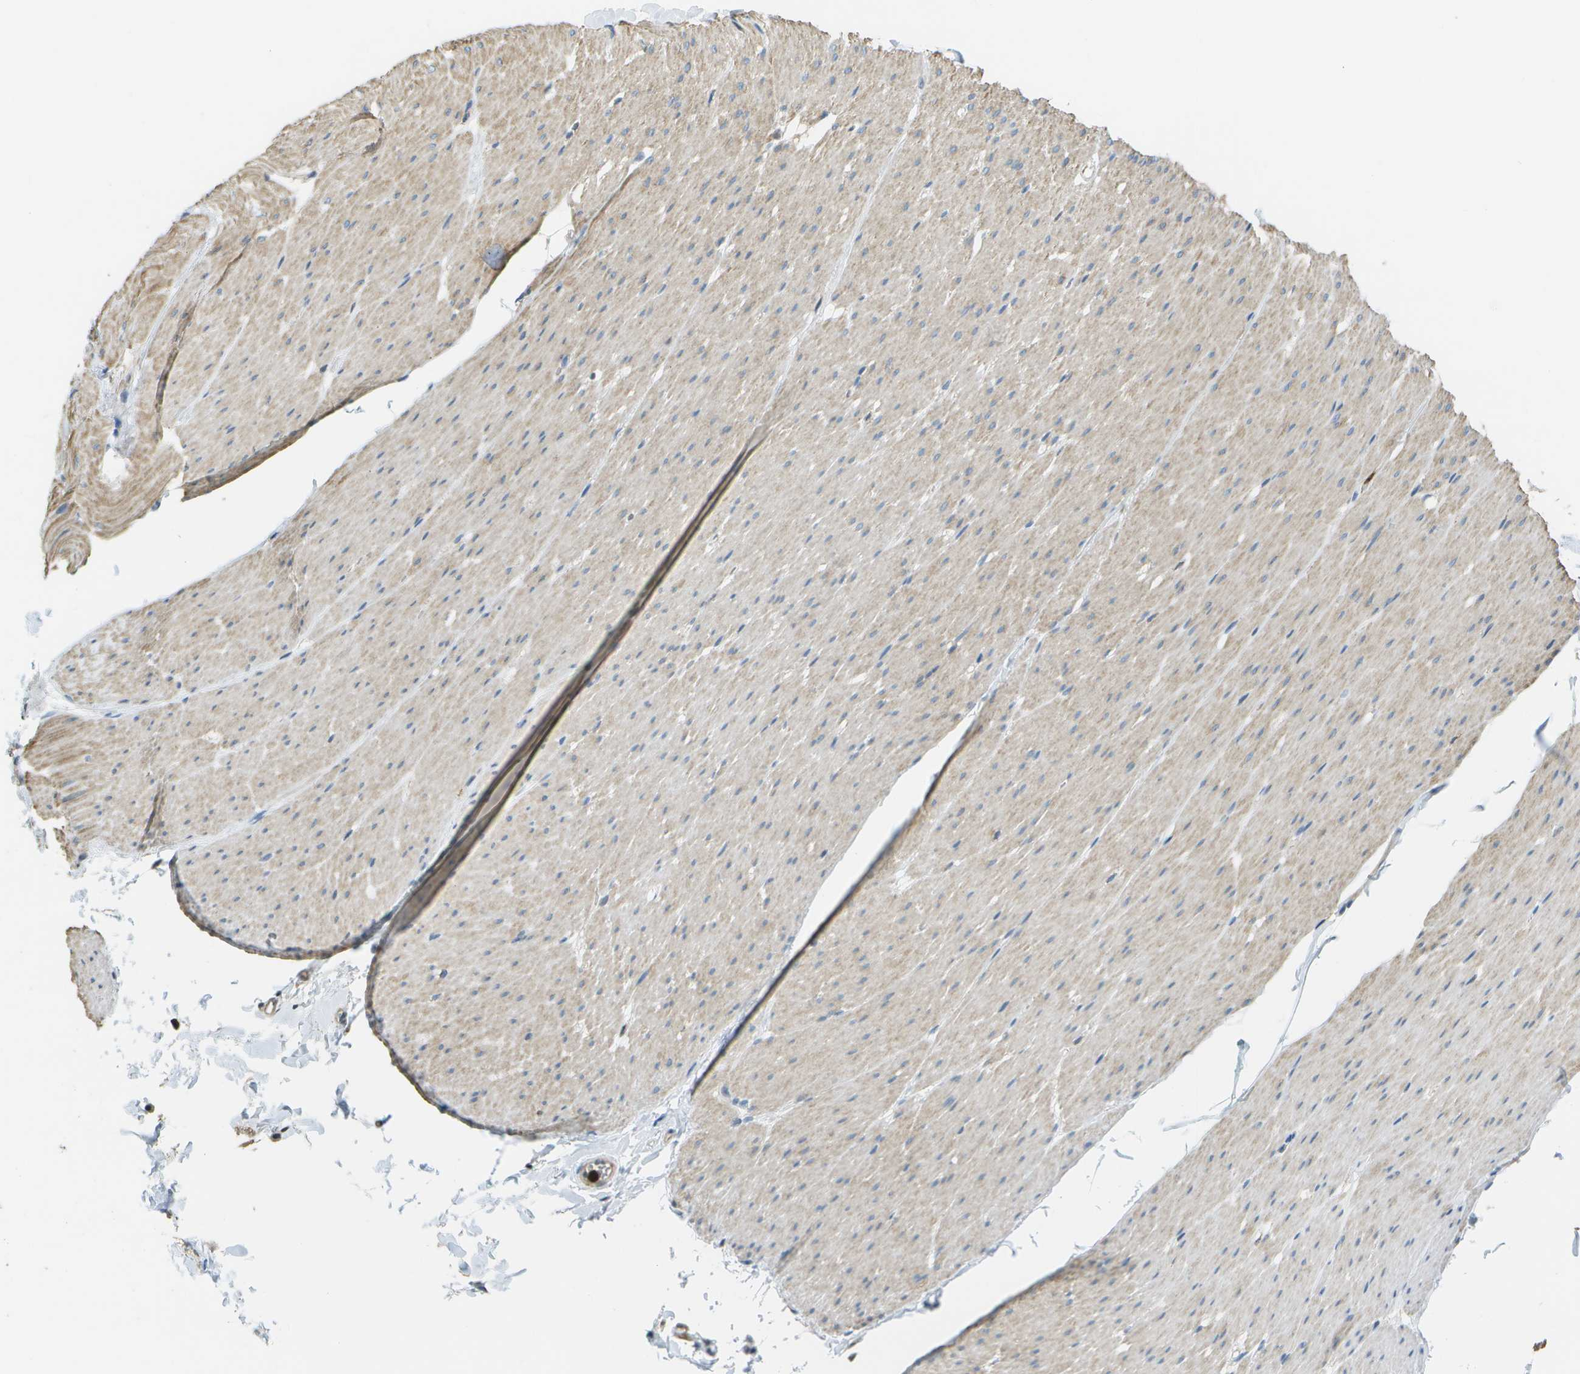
{"staining": {"intensity": "weak", "quantity": "25%-75%", "location": "cytoplasmic/membranous"}, "tissue": "smooth muscle", "cell_type": "Smooth muscle cells", "image_type": "normal", "snomed": [{"axis": "morphology", "description": "Normal tissue, NOS"}, {"axis": "topography", "description": "Smooth muscle"}, {"axis": "topography", "description": "Colon"}], "caption": "Protein staining reveals weak cytoplasmic/membranous staining in approximately 25%-75% of smooth muscle cells in benign smooth muscle.", "gene": "CACHD1", "patient": {"sex": "male", "age": 67}}